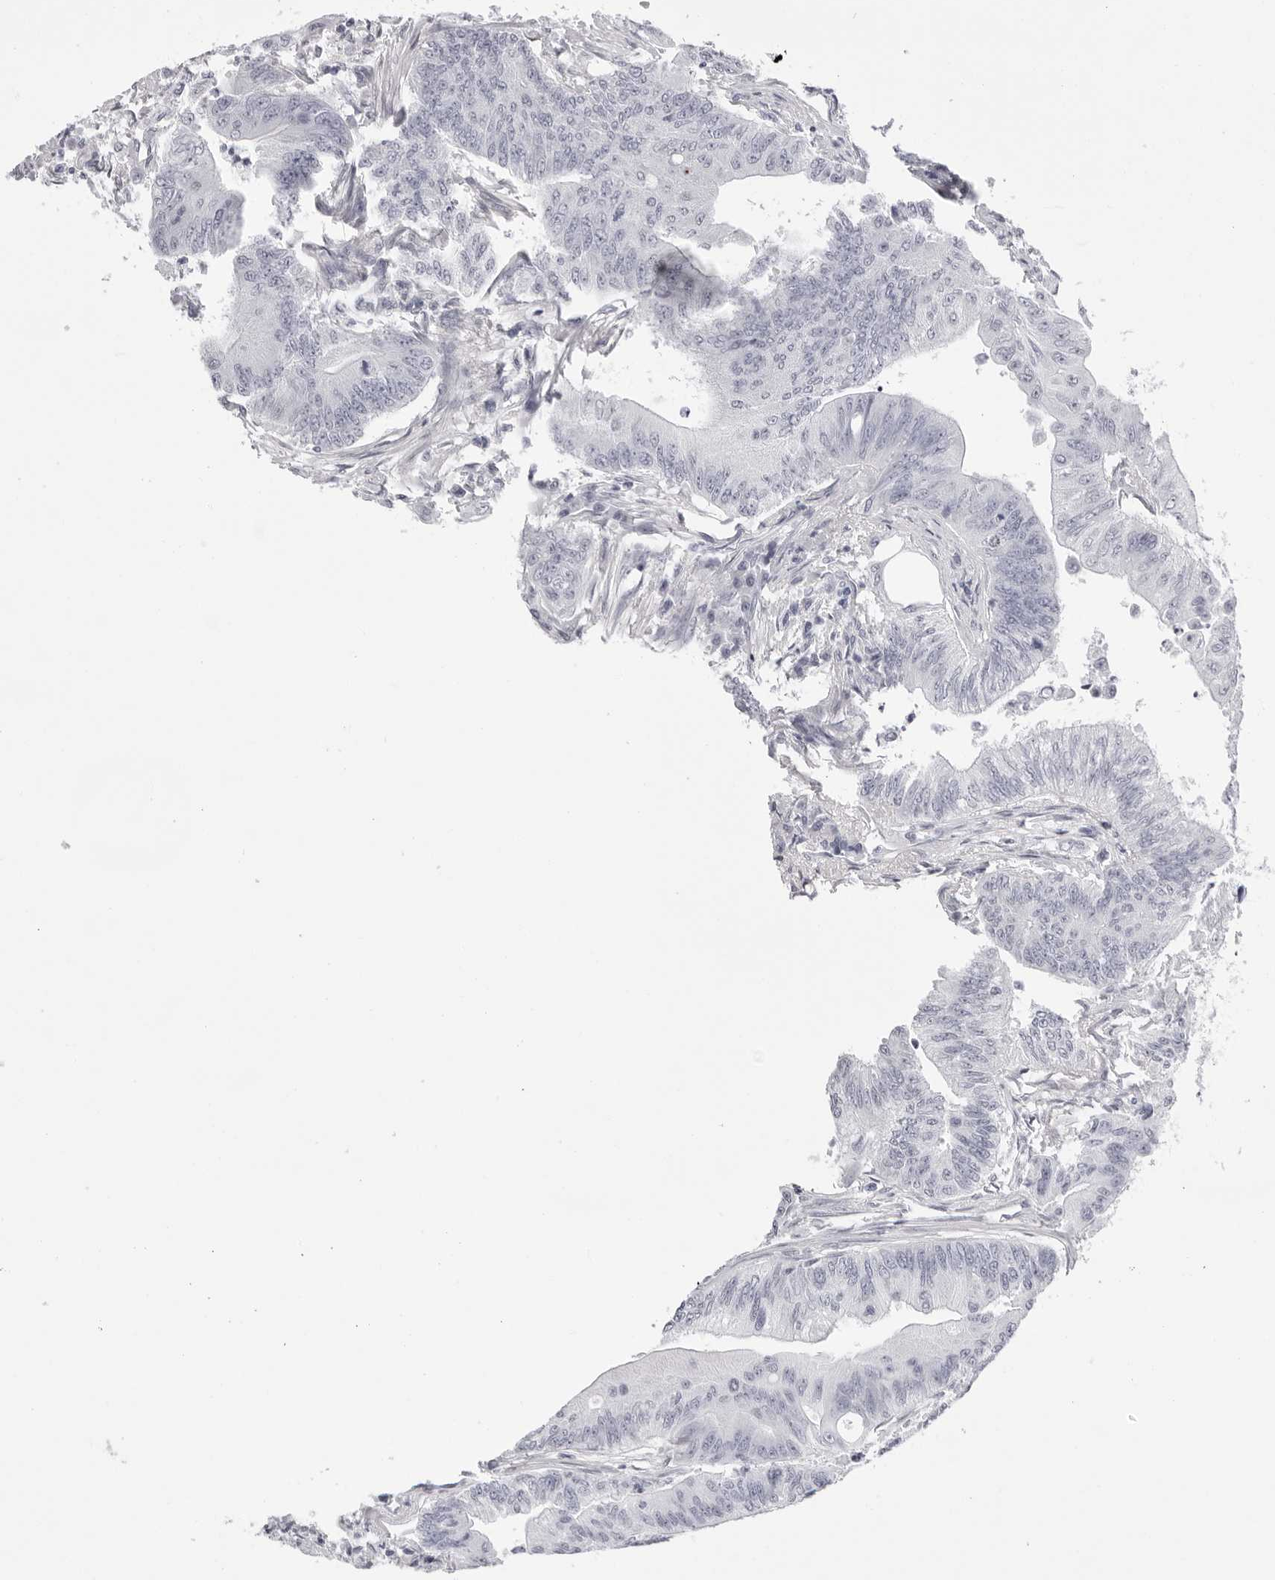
{"staining": {"intensity": "negative", "quantity": "none", "location": "none"}, "tissue": "colorectal cancer", "cell_type": "Tumor cells", "image_type": "cancer", "snomed": [{"axis": "morphology", "description": "Adenoma, NOS"}, {"axis": "morphology", "description": "Adenocarcinoma, NOS"}, {"axis": "topography", "description": "Colon"}], "caption": "IHC micrograph of neoplastic tissue: human colorectal cancer (adenocarcinoma) stained with DAB displays no significant protein expression in tumor cells.", "gene": "TMOD4", "patient": {"sex": "male", "age": 79}}